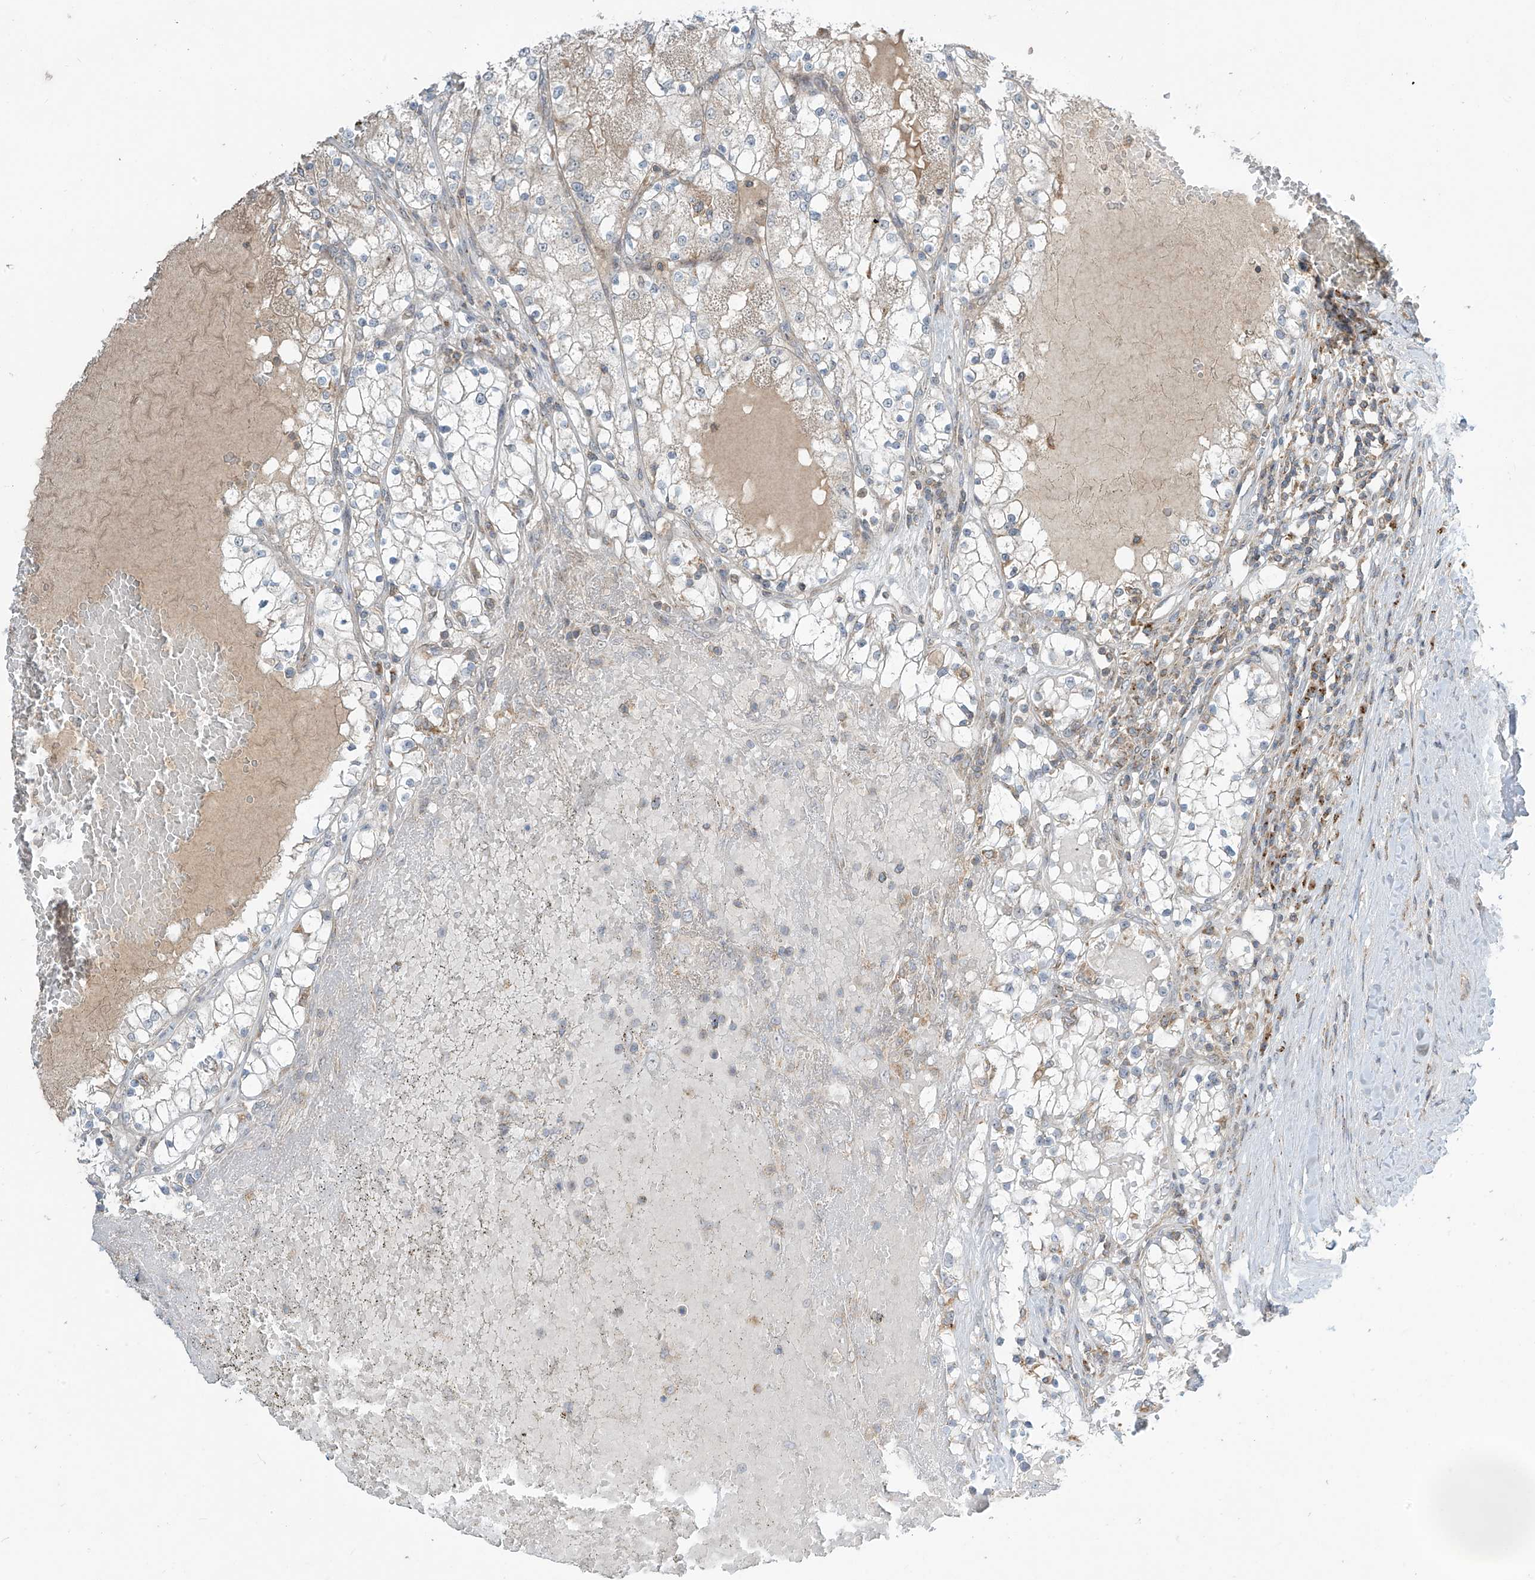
{"staining": {"intensity": "negative", "quantity": "none", "location": "none"}, "tissue": "renal cancer", "cell_type": "Tumor cells", "image_type": "cancer", "snomed": [{"axis": "morphology", "description": "Normal tissue, NOS"}, {"axis": "morphology", "description": "Adenocarcinoma, NOS"}, {"axis": "topography", "description": "Kidney"}], "caption": "Image shows no significant protein positivity in tumor cells of renal adenocarcinoma.", "gene": "PARVG", "patient": {"sex": "male", "age": 68}}